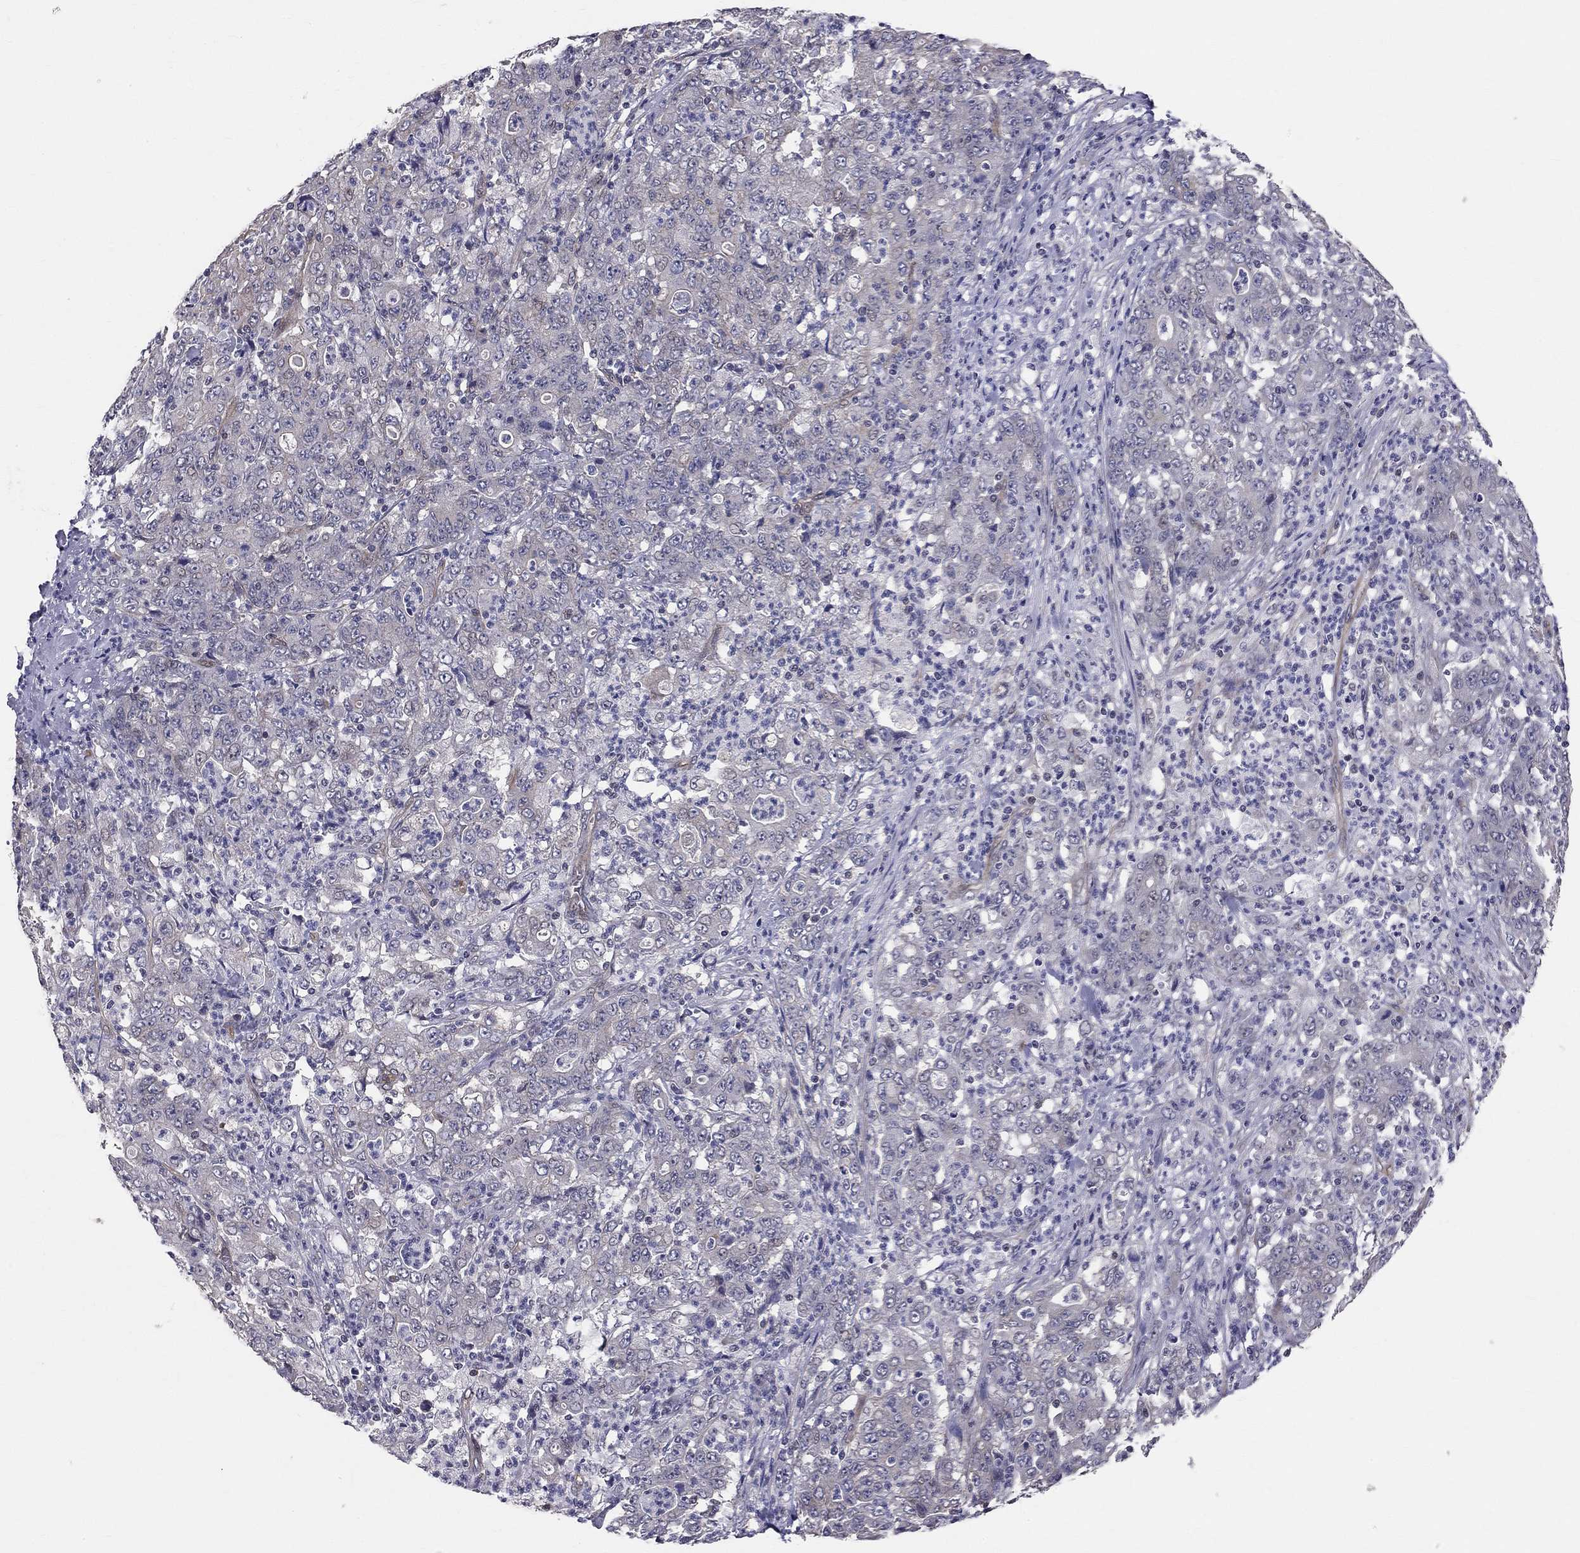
{"staining": {"intensity": "negative", "quantity": "none", "location": "none"}, "tissue": "stomach cancer", "cell_type": "Tumor cells", "image_type": "cancer", "snomed": [{"axis": "morphology", "description": "Adenocarcinoma, NOS"}, {"axis": "topography", "description": "Stomach, lower"}], "caption": "Immunohistochemical staining of human adenocarcinoma (stomach) displays no significant positivity in tumor cells.", "gene": "GJB4", "patient": {"sex": "female", "age": 71}}